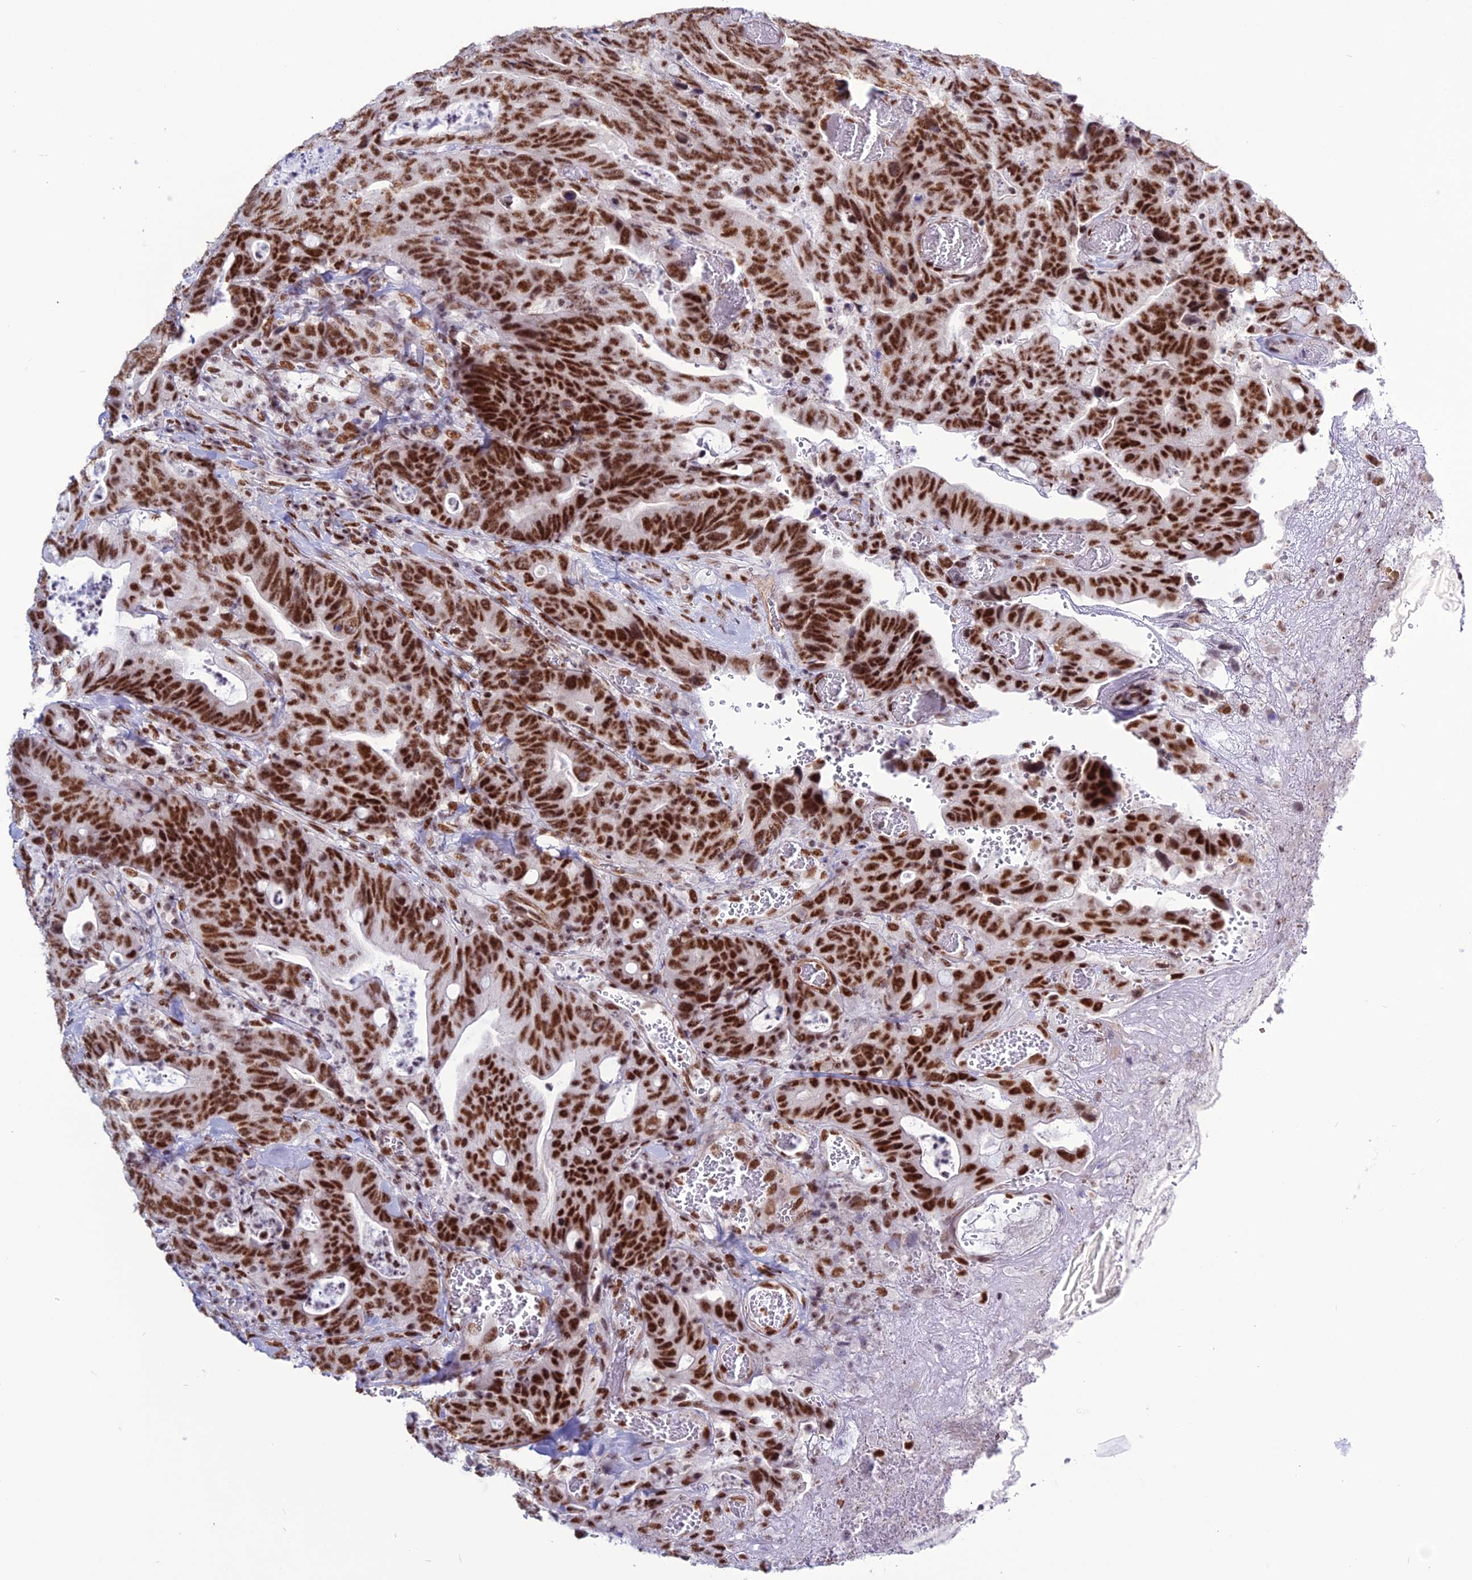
{"staining": {"intensity": "strong", "quantity": ">75%", "location": "nuclear"}, "tissue": "colorectal cancer", "cell_type": "Tumor cells", "image_type": "cancer", "snomed": [{"axis": "morphology", "description": "Adenocarcinoma, NOS"}, {"axis": "topography", "description": "Colon"}], "caption": "About >75% of tumor cells in colorectal adenocarcinoma reveal strong nuclear protein staining as visualized by brown immunohistochemical staining.", "gene": "U2AF1", "patient": {"sex": "female", "age": 82}}